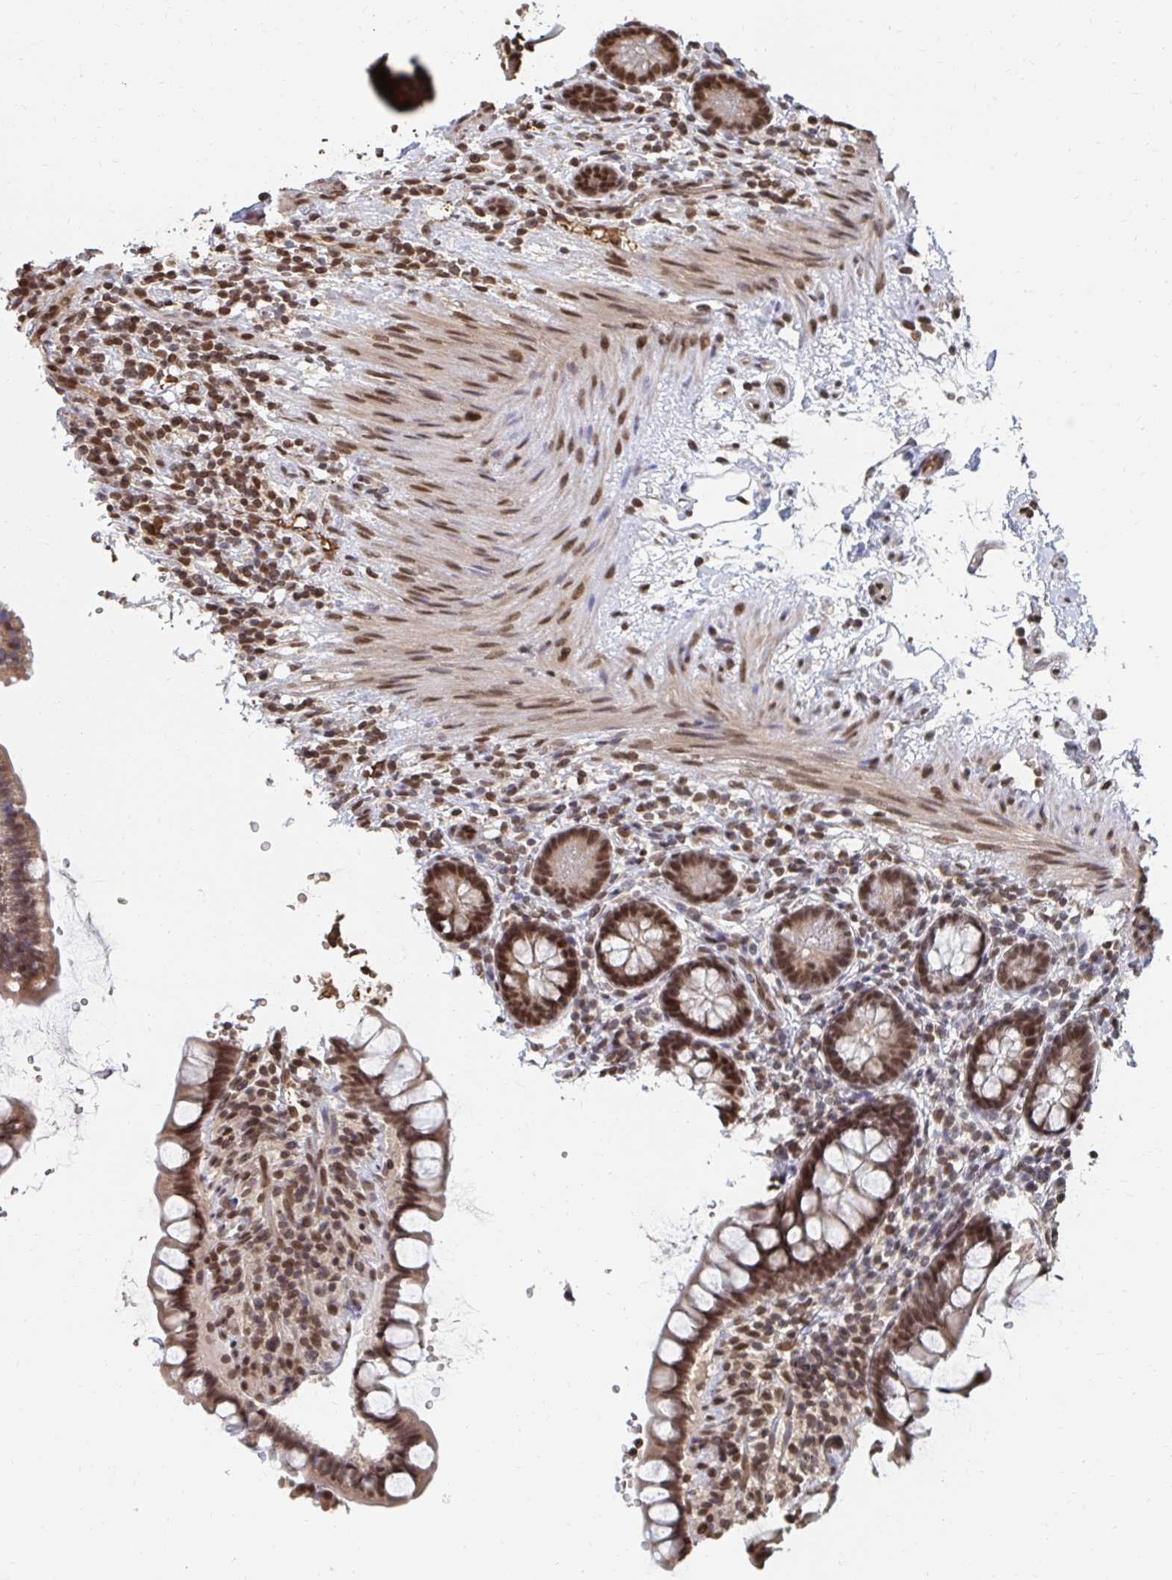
{"staining": {"intensity": "moderate", "quantity": ">75%", "location": "nuclear"}, "tissue": "small intestine", "cell_type": "Glandular cells", "image_type": "normal", "snomed": [{"axis": "morphology", "description": "Normal tissue, NOS"}, {"axis": "topography", "description": "Small intestine"}], "caption": "Immunohistochemistry (DAB) staining of benign human small intestine displays moderate nuclear protein positivity in about >75% of glandular cells.", "gene": "GTF3C6", "patient": {"sex": "female", "age": 84}}